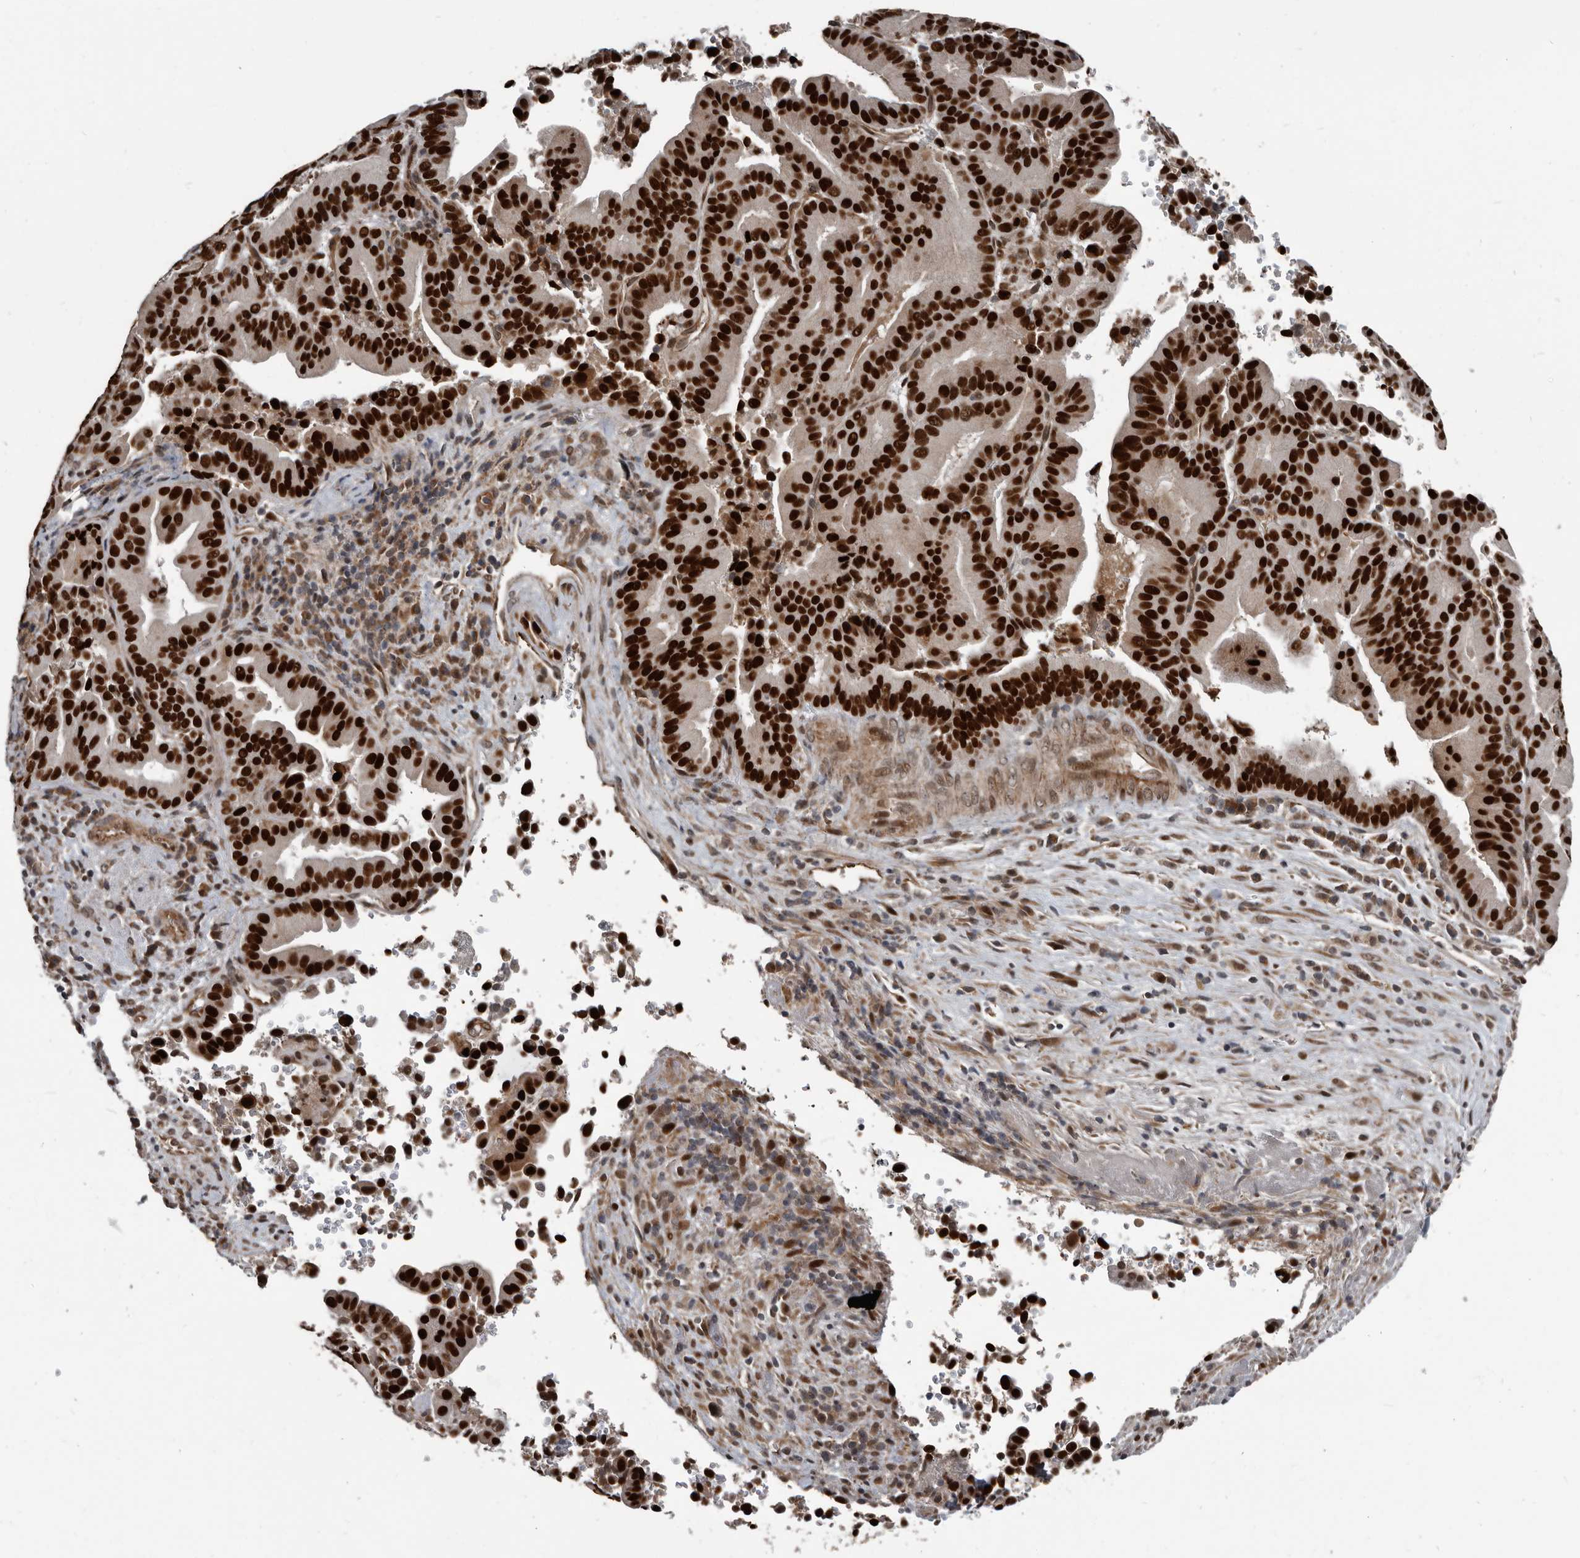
{"staining": {"intensity": "strong", "quantity": ">75%", "location": "nuclear"}, "tissue": "liver cancer", "cell_type": "Tumor cells", "image_type": "cancer", "snomed": [{"axis": "morphology", "description": "Cholangiocarcinoma"}, {"axis": "topography", "description": "Liver"}], "caption": "This is an image of immunohistochemistry (IHC) staining of liver cancer, which shows strong positivity in the nuclear of tumor cells.", "gene": "CHD1L", "patient": {"sex": "female", "age": 75}}